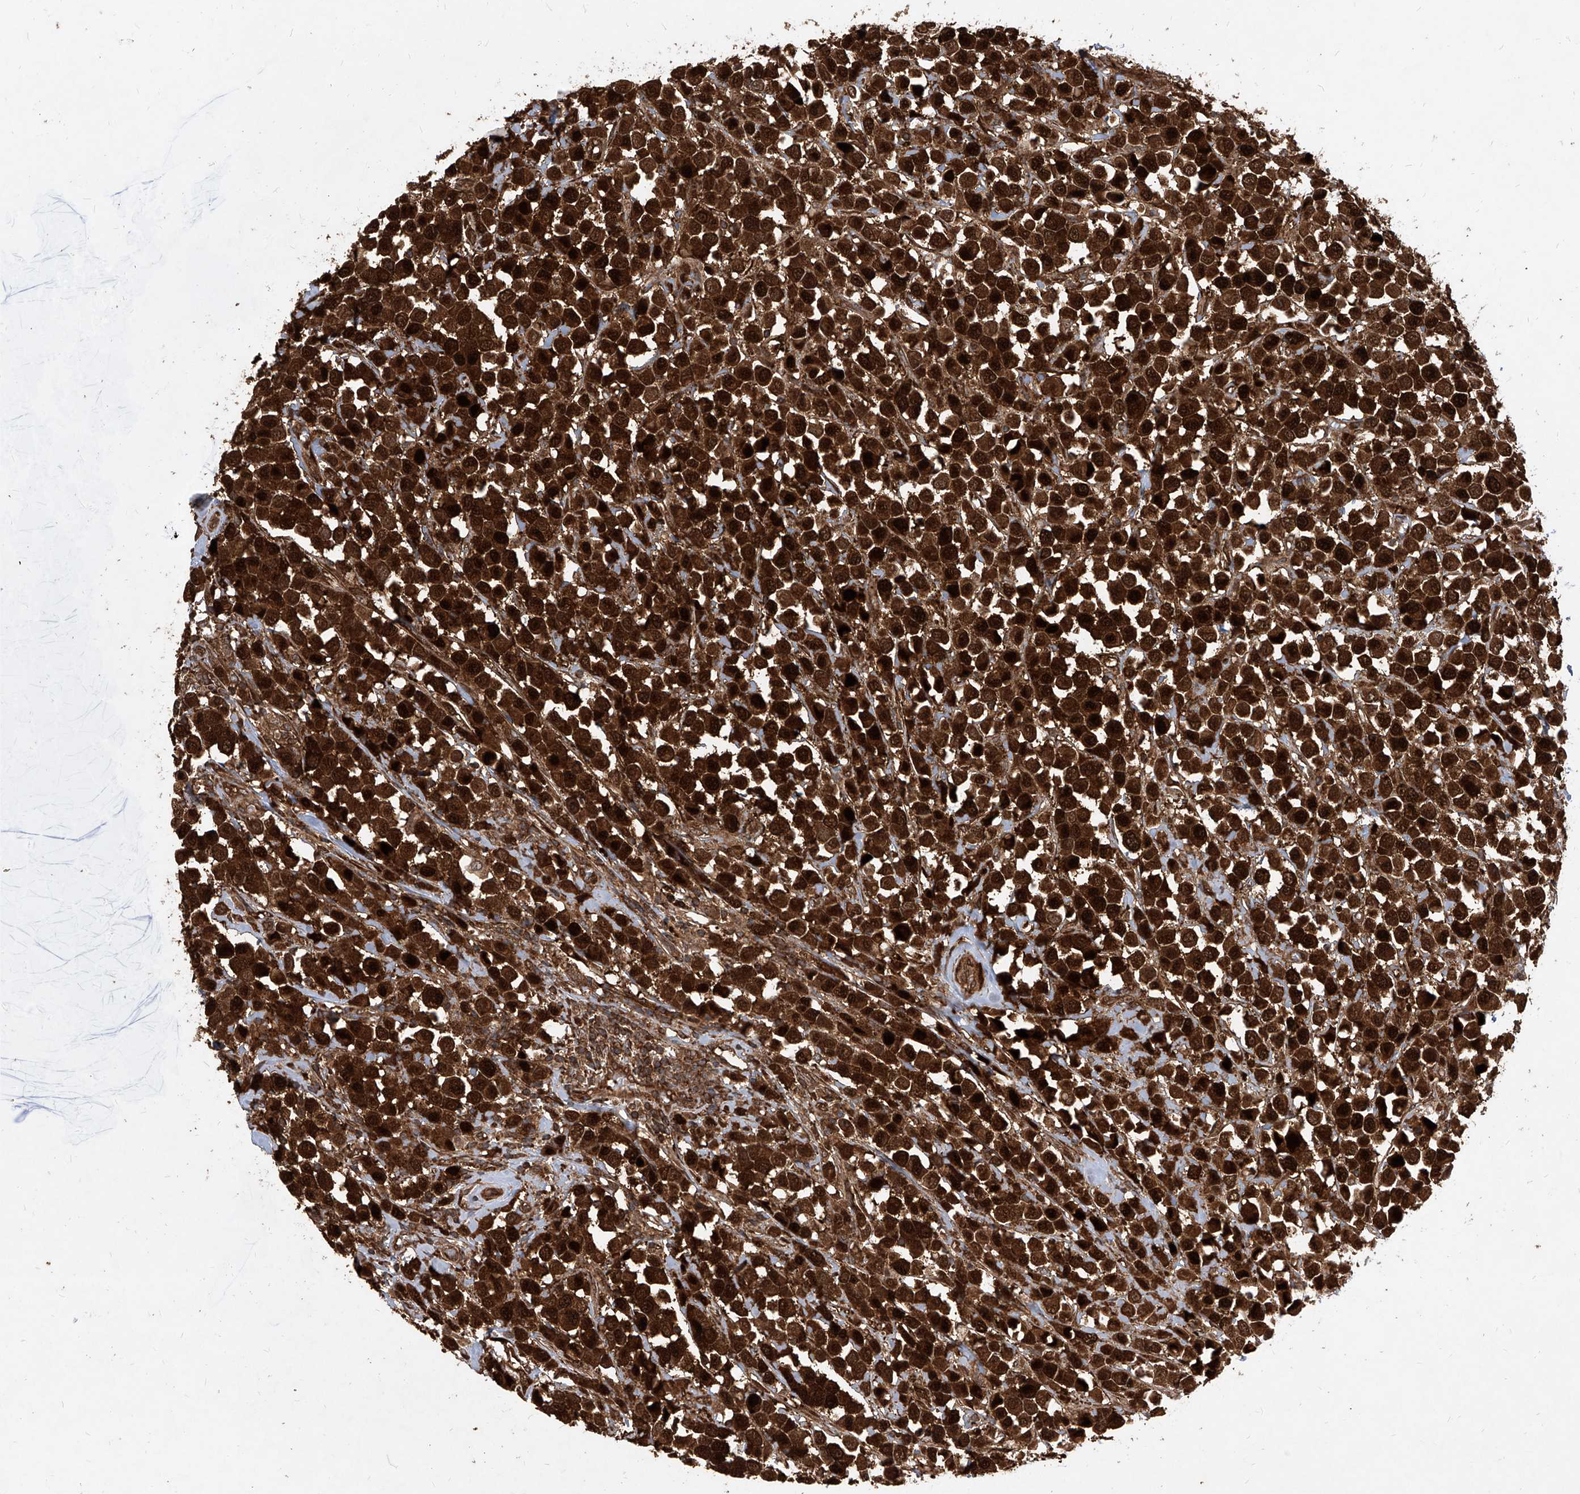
{"staining": {"intensity": "strong", "quantity": ">75%", "location": "cytoplasmic/membranous,nuclear"}, "tissue": "breast cancer", "cell_type": "Tumor cells", "image_type": "cancer", "snomed": [{"axis": "morphology", "description": "Duct carcinoma"}, {"axis": "topography", "description": "Breast"}], "caption": "Immunohistochemical staining of breast cancer displays high levels of strong cytoplasmic/membranous and nuclear expression in about >75% of tumor cells. The staining is performed using DAB brown chromogen to label protein expression. The nuclei are counter-stained blue using hematoxylin.", "gene": "MAGED2", "patient": {"sex": "female", "age": 61}}